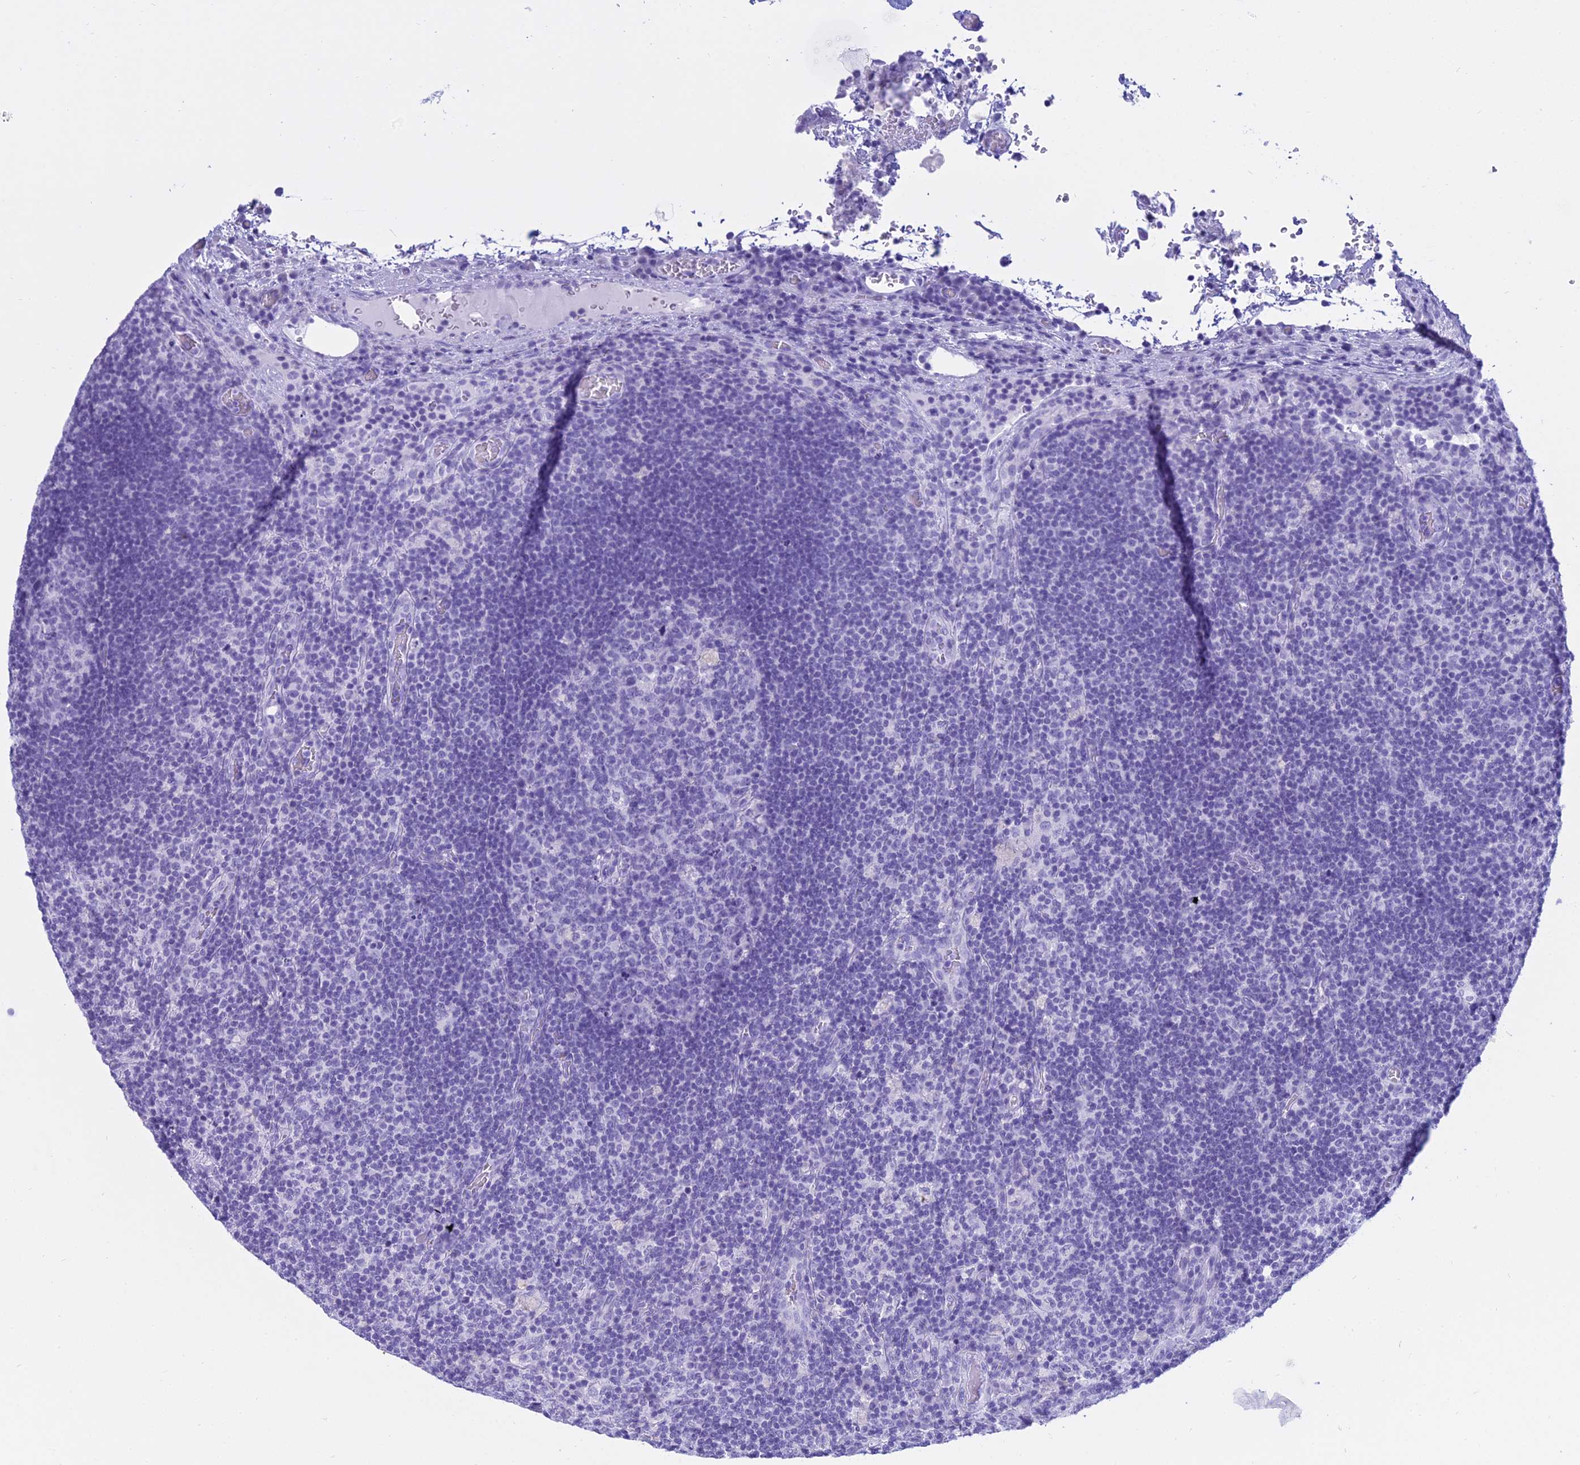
{"staining": {"intensity": "negative", "quantity": "none", "location": "none"}, "tissue": "lymph node", "cell_type": "Germinal center cells", "image_type": "normal", "snomed": [{"axis": "morphology", "description": "Normal tissue, NOS"}, {"axis": "topography", "description": "Lymph node"}], "caption": "Benign lymph node was stained to show a protein in brown. There is no significant staining in germinal center cells. (Immunohistochemistry (ihc), brightfield microscopy, high magnification).", "gene": "PATE4", "patient": {"sex": "male", "age": 58}}